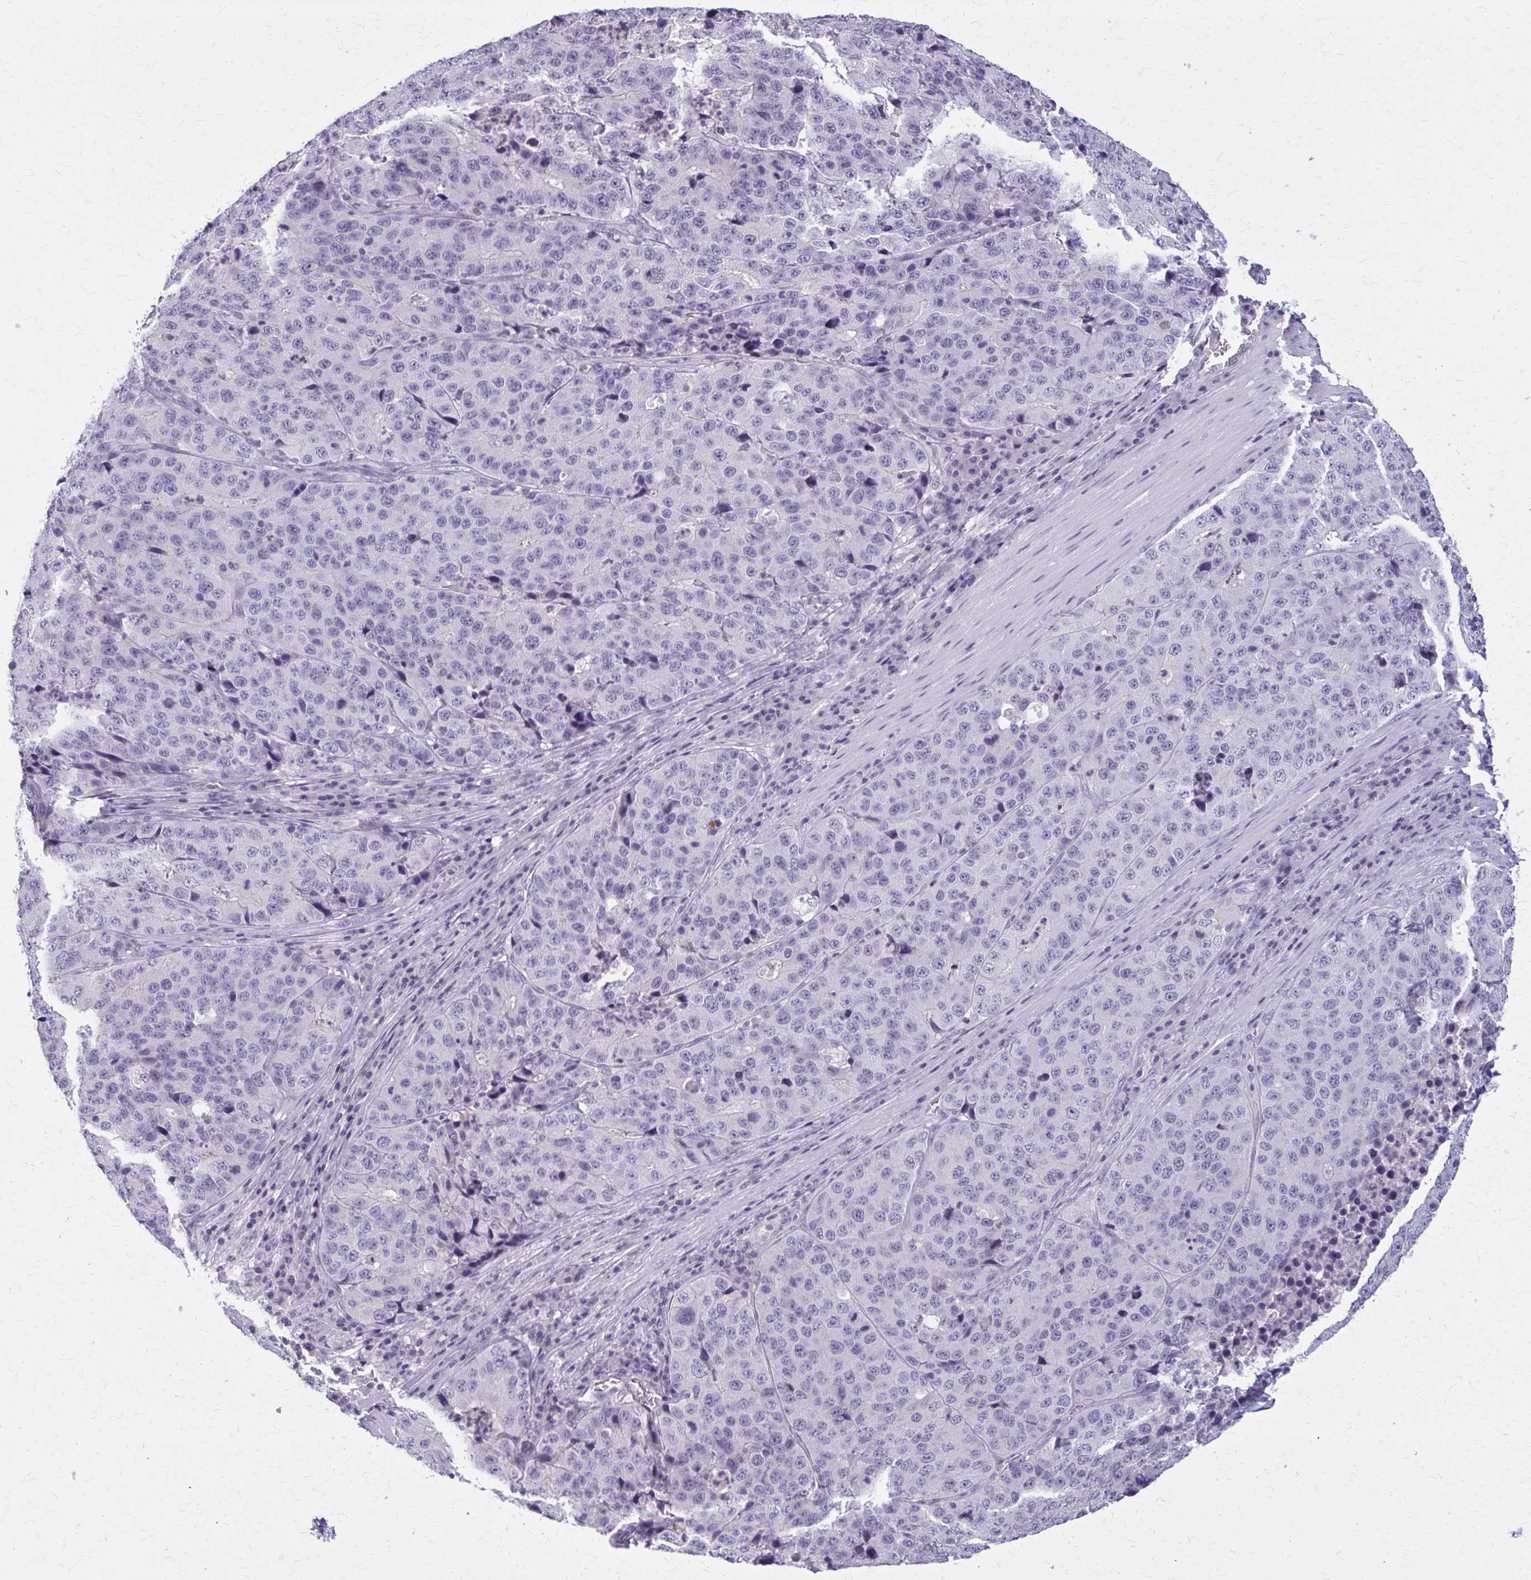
{"staining": {"intensity": "negative", "quantity": "none", "location": "none"}, "tissue": "stomach cancer", "cell_type": "Tumor cells", "image_type": "cancer", "snomed": [{"axis": "morphology", "description": "Adenocarcinoma, NOS"}, {"axis": "topography", "description": "Stomach"}], "caption": "Tumor cells are negative for protein expression in human stomach adenocarcinoma.", "gene": "OR4A47", "patient": {"sex": "male", "age": 71}}